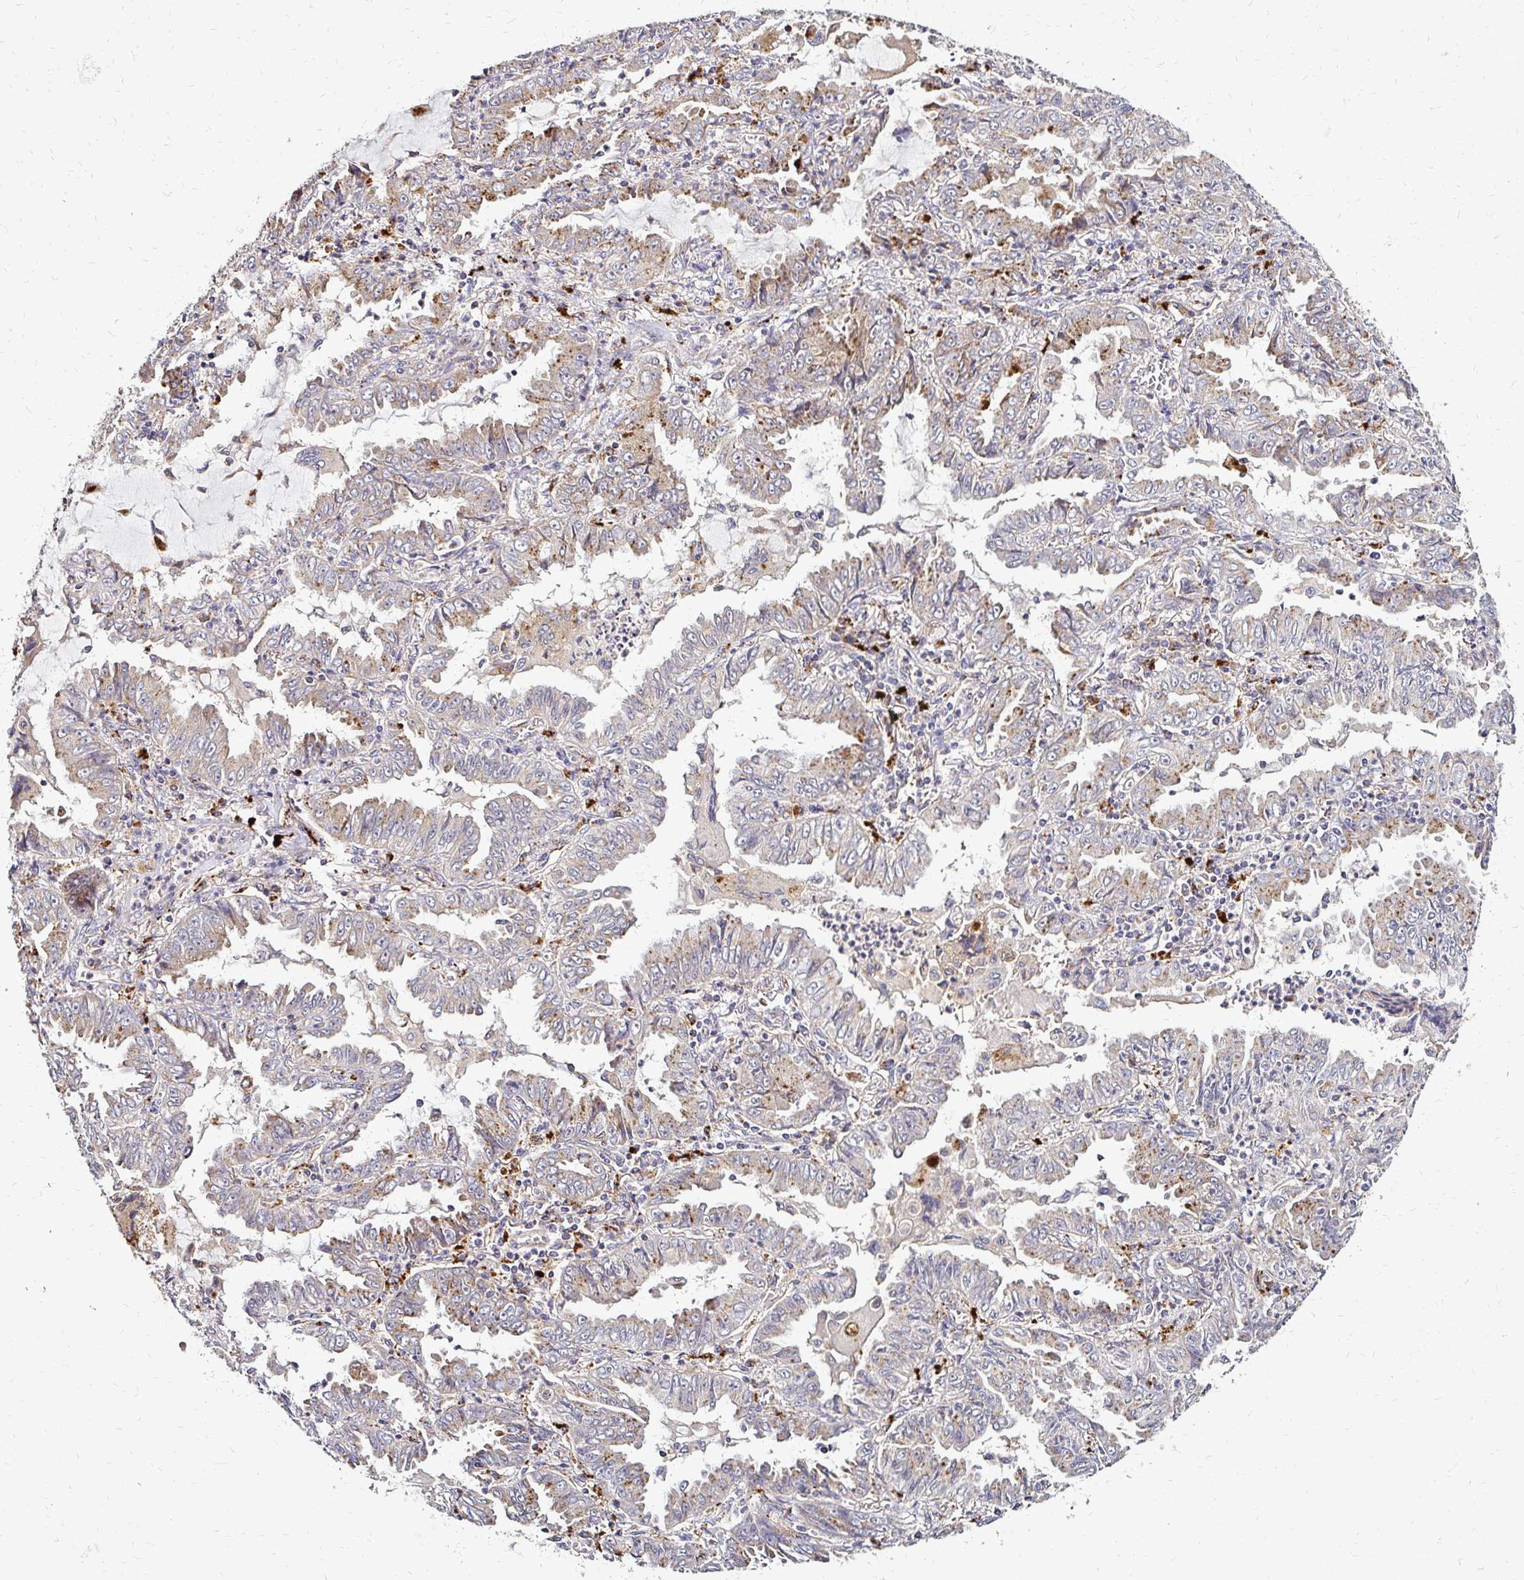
{"staining": {"intensity": "moderate", "quantity": "25%-75%", "location": "cytoplasmic/membranous"}, "tissue": "lung cancer", "cell_type": "Tumor cells", "image_type": "cancer", "snomed": [{"axis": "morphology", "description": "Adenocarcinoma, NOS"}, {"axis": "topography", "description": "Lung"}], "caption": "Lung adenocarcinoma stained for a protein shows moderate cytoplasmic/membranous positivity in tumor cells. (brown staining indicates protein expression, while blue staining denotes nuclei).", "gene": "IDUA", "patient": {"sex": "female", "age": 52}}